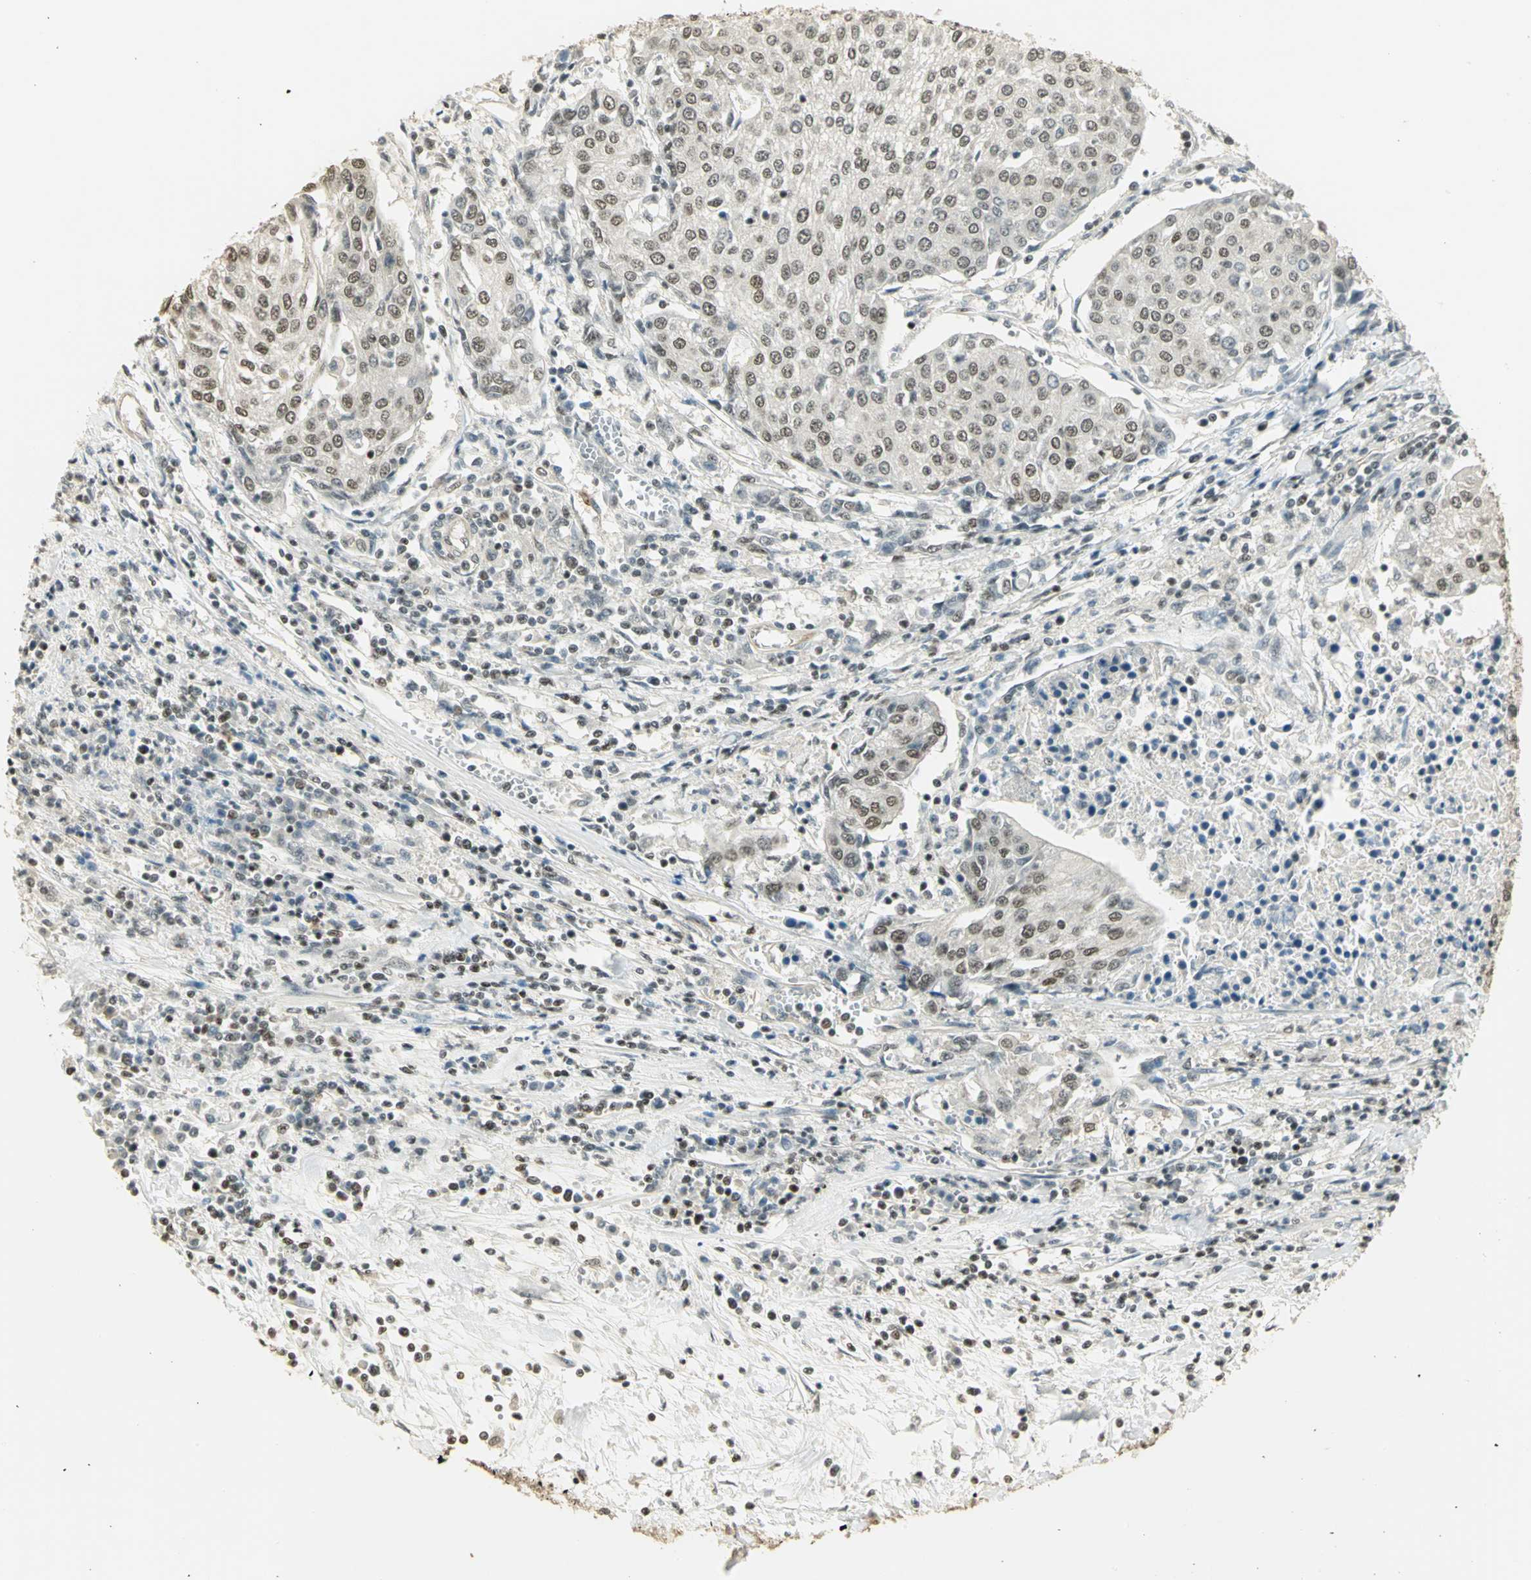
{"staining": {"intensity": "moderate", "quantity": ">75%", "location": "nuclear"}, "tissue": "urothelial cancer", "cell_type": "Tumor cells", "image_type": "cancer", "snomed": [{"axis": "morphology", "description": "Urothelial carcinoma, High grade"}, {"axis": "topography", "description": "Urinary bladder"}], "caption": "This micrograph displays IHC staining of human urothelial carcinoma (high-grade), with medium moderate nuclear staining in about >75% of tumor cells.", "gene": "ELF1", "patient": {"sex": "female", "age": 85}}